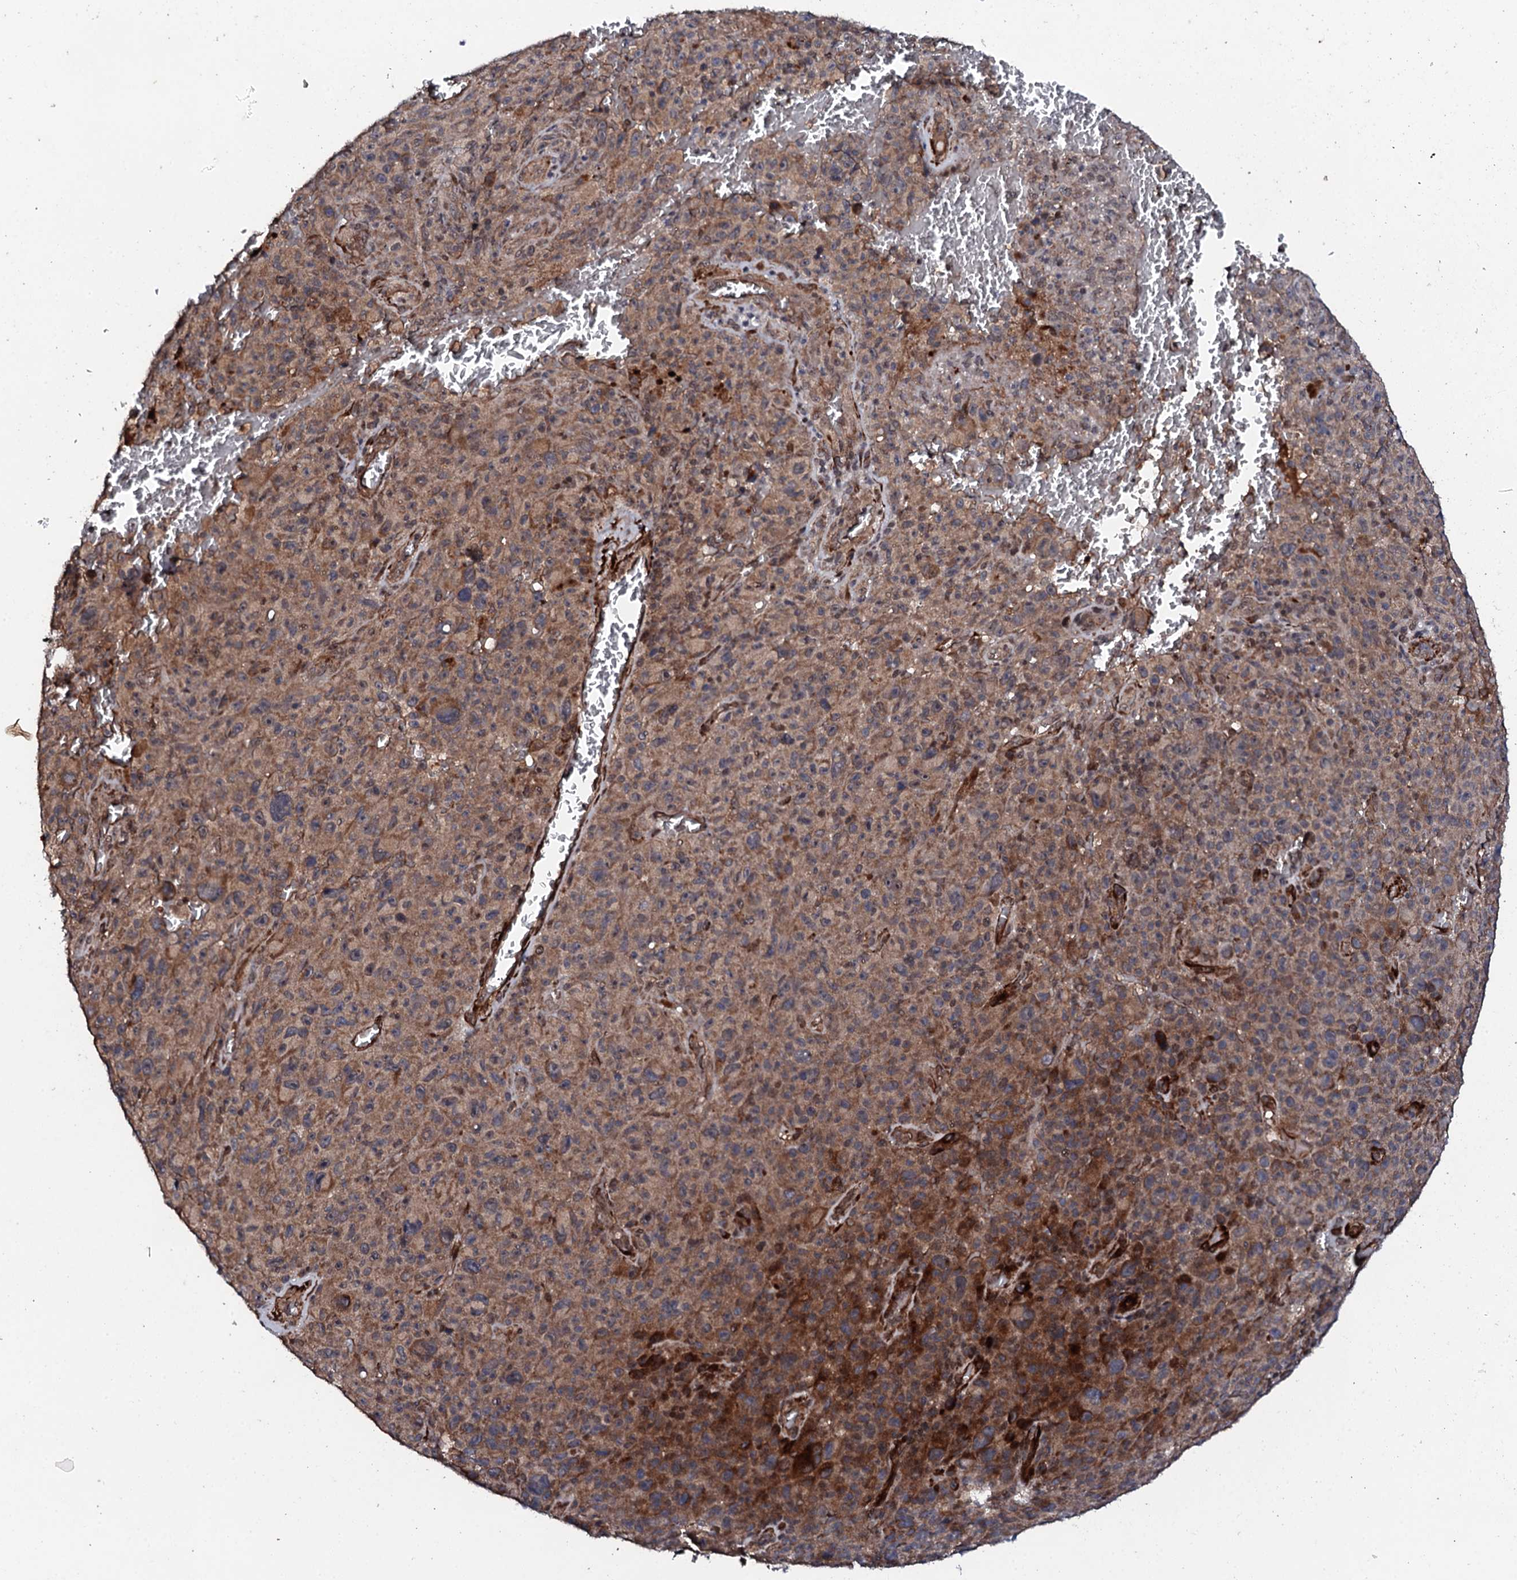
{"staining": {"intensity": "moderate", "quantity": ">75%", "location": "cytoplasmic/membranous"}, "tissue": "melanoma", "cell_type": "Tumor cells", "image_type": "cancer", "snomed": [{"axis": "morphology", "description": "Malignant melanoma, NOS"}, {"axis": "topography", "description": "Skin"}], "caption": "Human melanoma stained with a protein marker exhibits moderate staining in tumor cells.", "gene": "FAM111A", "patient": {"sex": "female", "age": 82}}